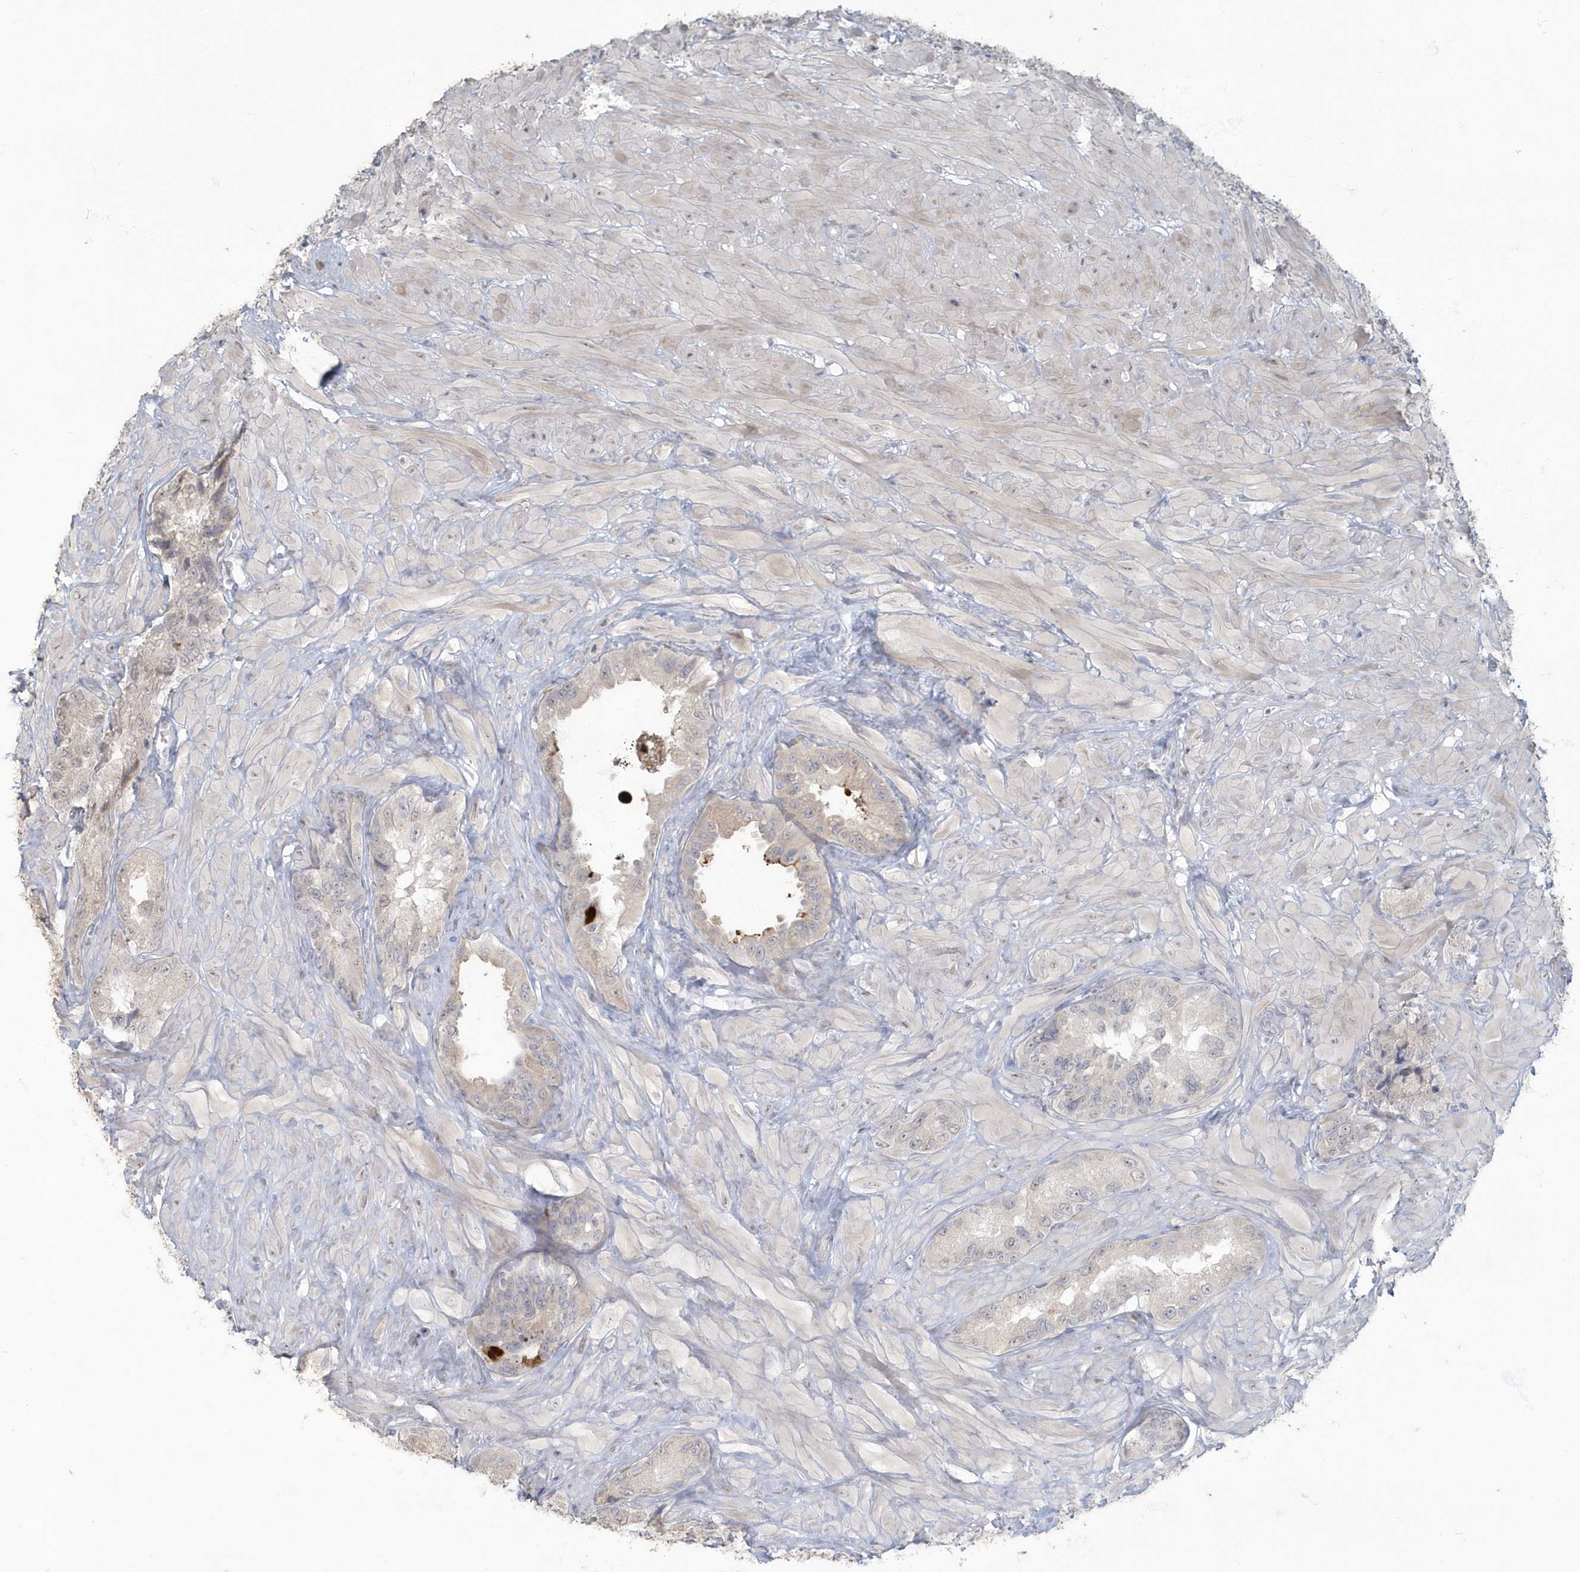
{"staining": {"intensity": "negative", "quantity": "none", "location": "none"}, "tissue": "seminal vesicle", "cell_type": "Glandular cells", "image_type": "normal", "snomed": [{"axis": "morphology", "description": "Normal tissue, NOS"}, {"axis": "topography", "description": "Seminal veicle"}, {"axis": "topography", "description": "Peripheral nerve tissue"}], "caption": "Glandular cells are negative for protein expression in benign human seminal vesicle. (IHC, brightfield microscopy, high magnification).", "gene": "MYOT", "patient": {"sex": "male", "age": 67}}